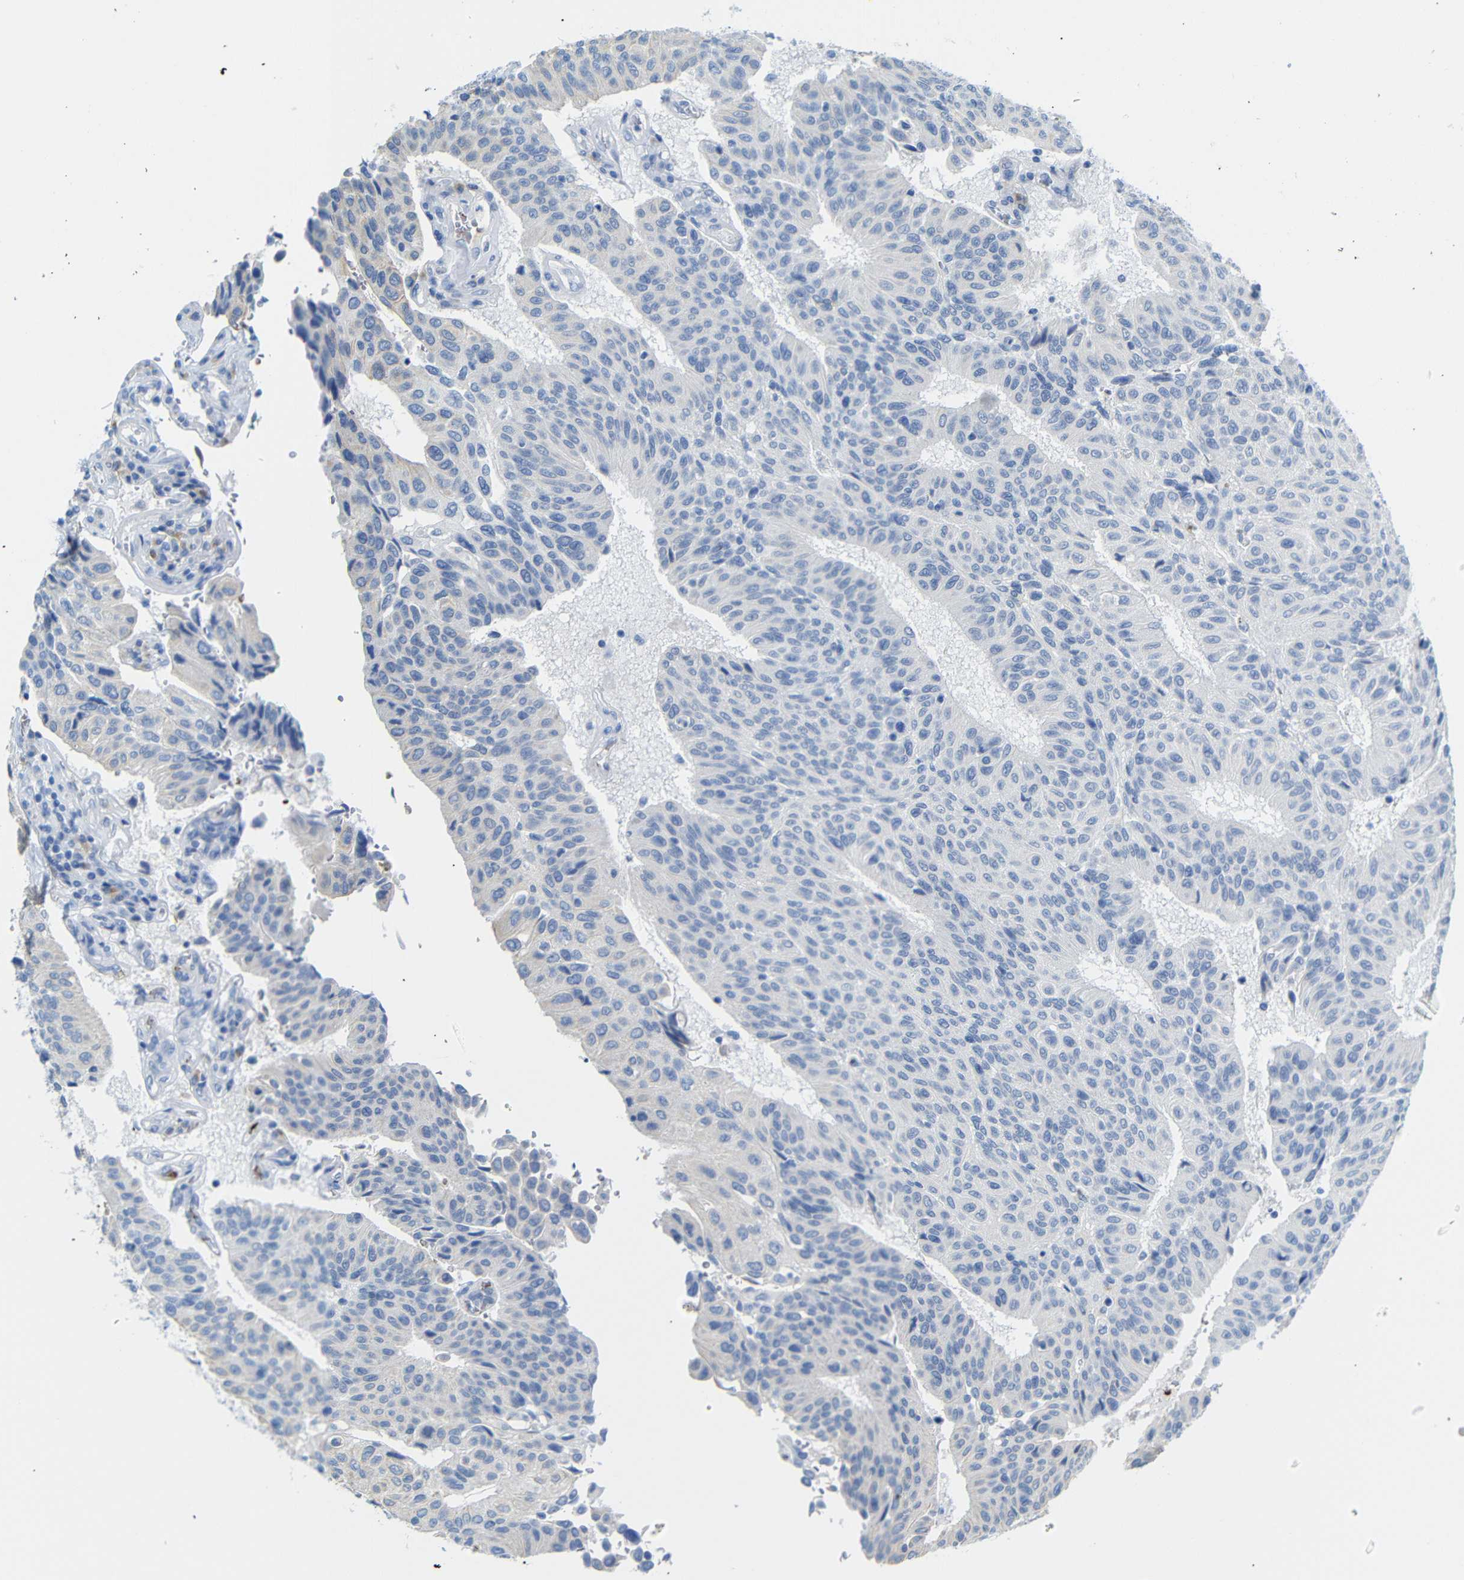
{"staining": {"intensity": "negative", "quantity": "none", "location": "none"}, "tissue": "urothelial cancer", "cell_type": "Tumor cells", "image_type": "cancer", "snomed": [{"axis": "morphology", "description": "Urothelial carcinoma, High grade"}, {"axis": "topography", "description": "Urinary bladder"}], "caption": "Tumor cells are negative for brown protein staining in urothelial carcinoma (high-grade).", "gene": "ERVMER34-1", "patient": {"sex": "male", "age": 66}}